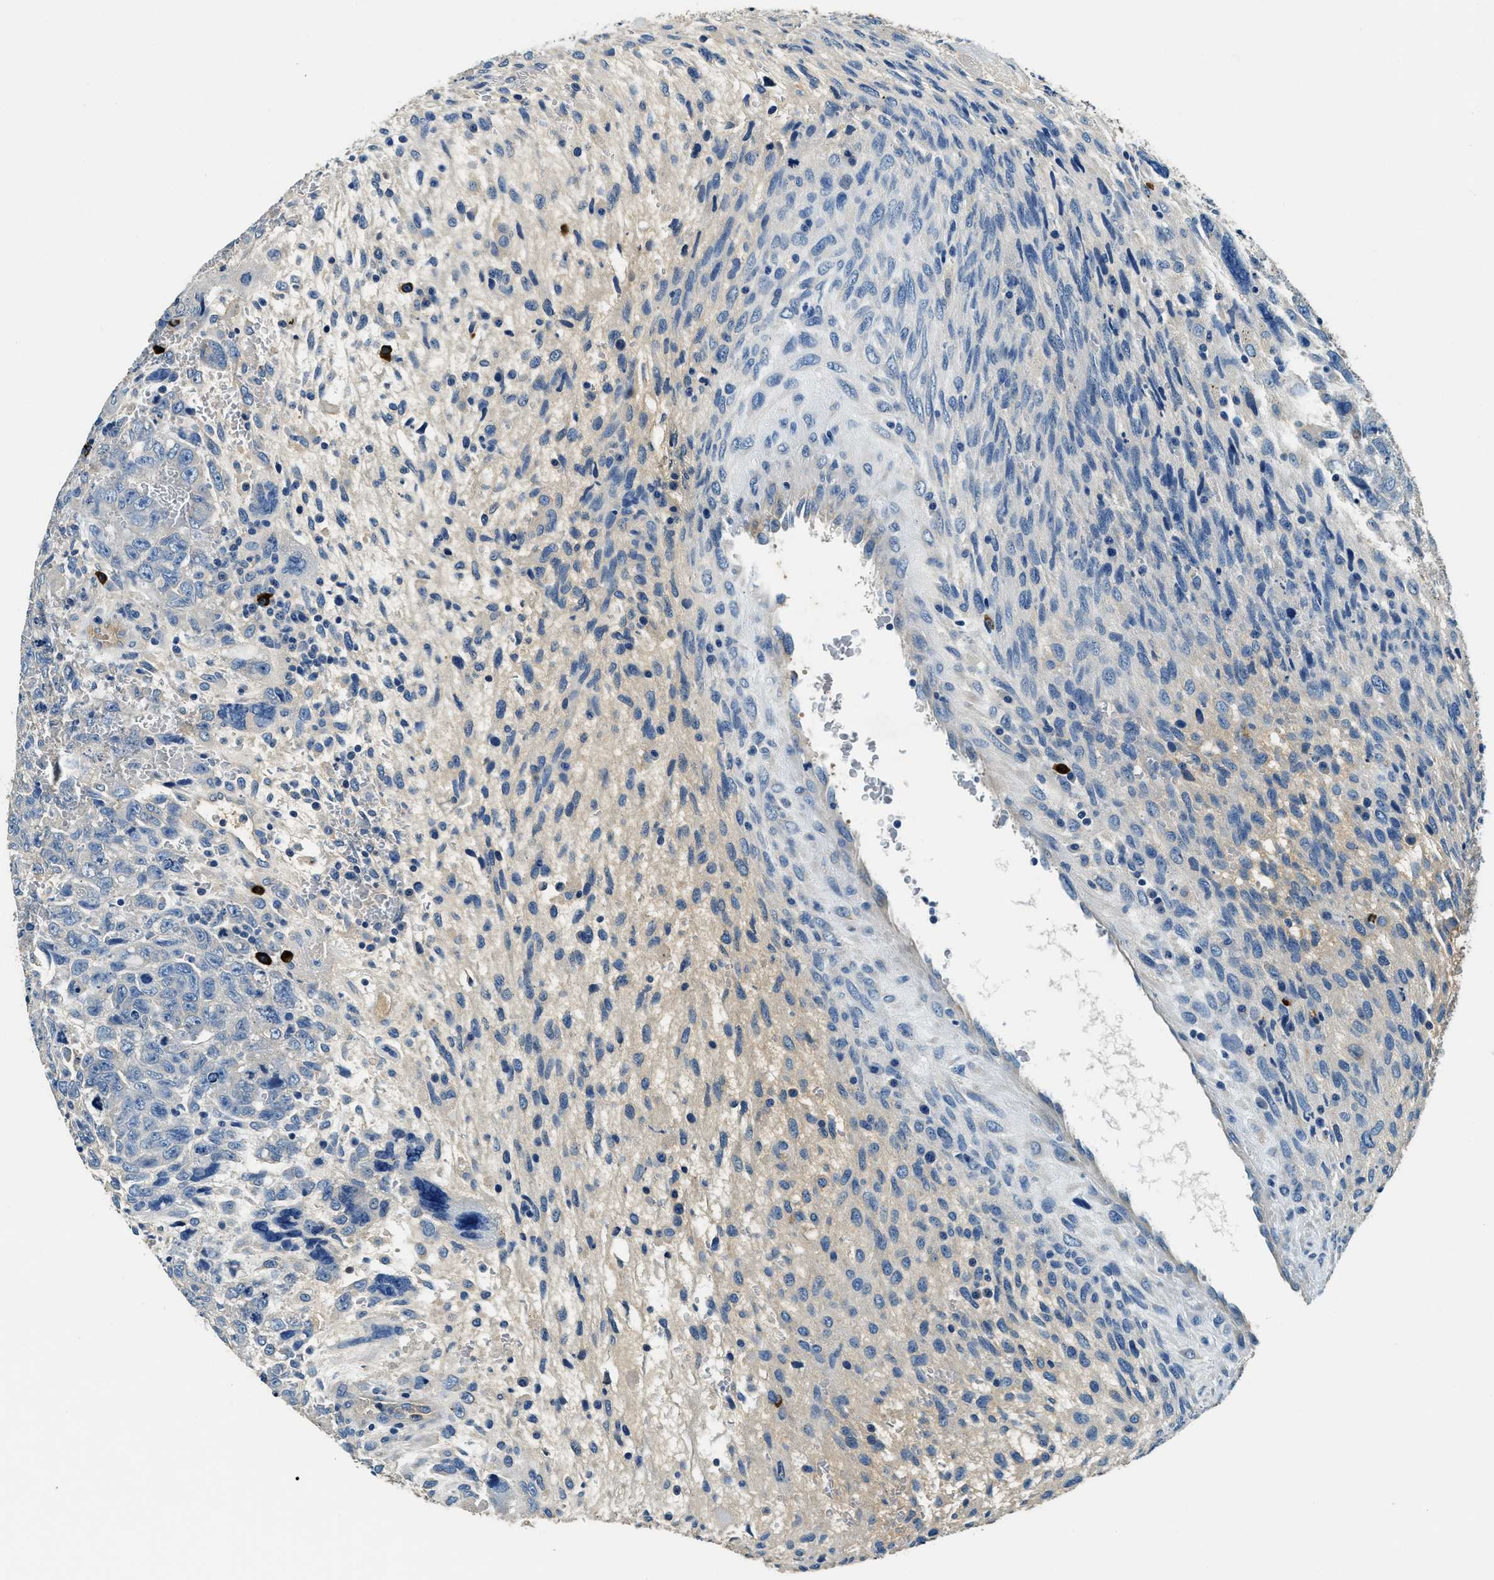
{"staining": {"intensity": "negative", "quantity": "none", "location": "none"}, "tissue": "testis cancer", "cell_type": "Tumor cells", "image_type": "cancer", "snomed": [{"axis": "morphology", "description": "Carcinoma, Embryonal, NOS"}, {"axis": "topography", "description": "Testis"}], "caption": "This is a micrograph of immunohistochemistry (IHC) staining of embryonal carcinoma (testis), which shows no staining in tumor cells.", "gene": "TMEM186", "patient": {"sex": "male", "age": 28}}